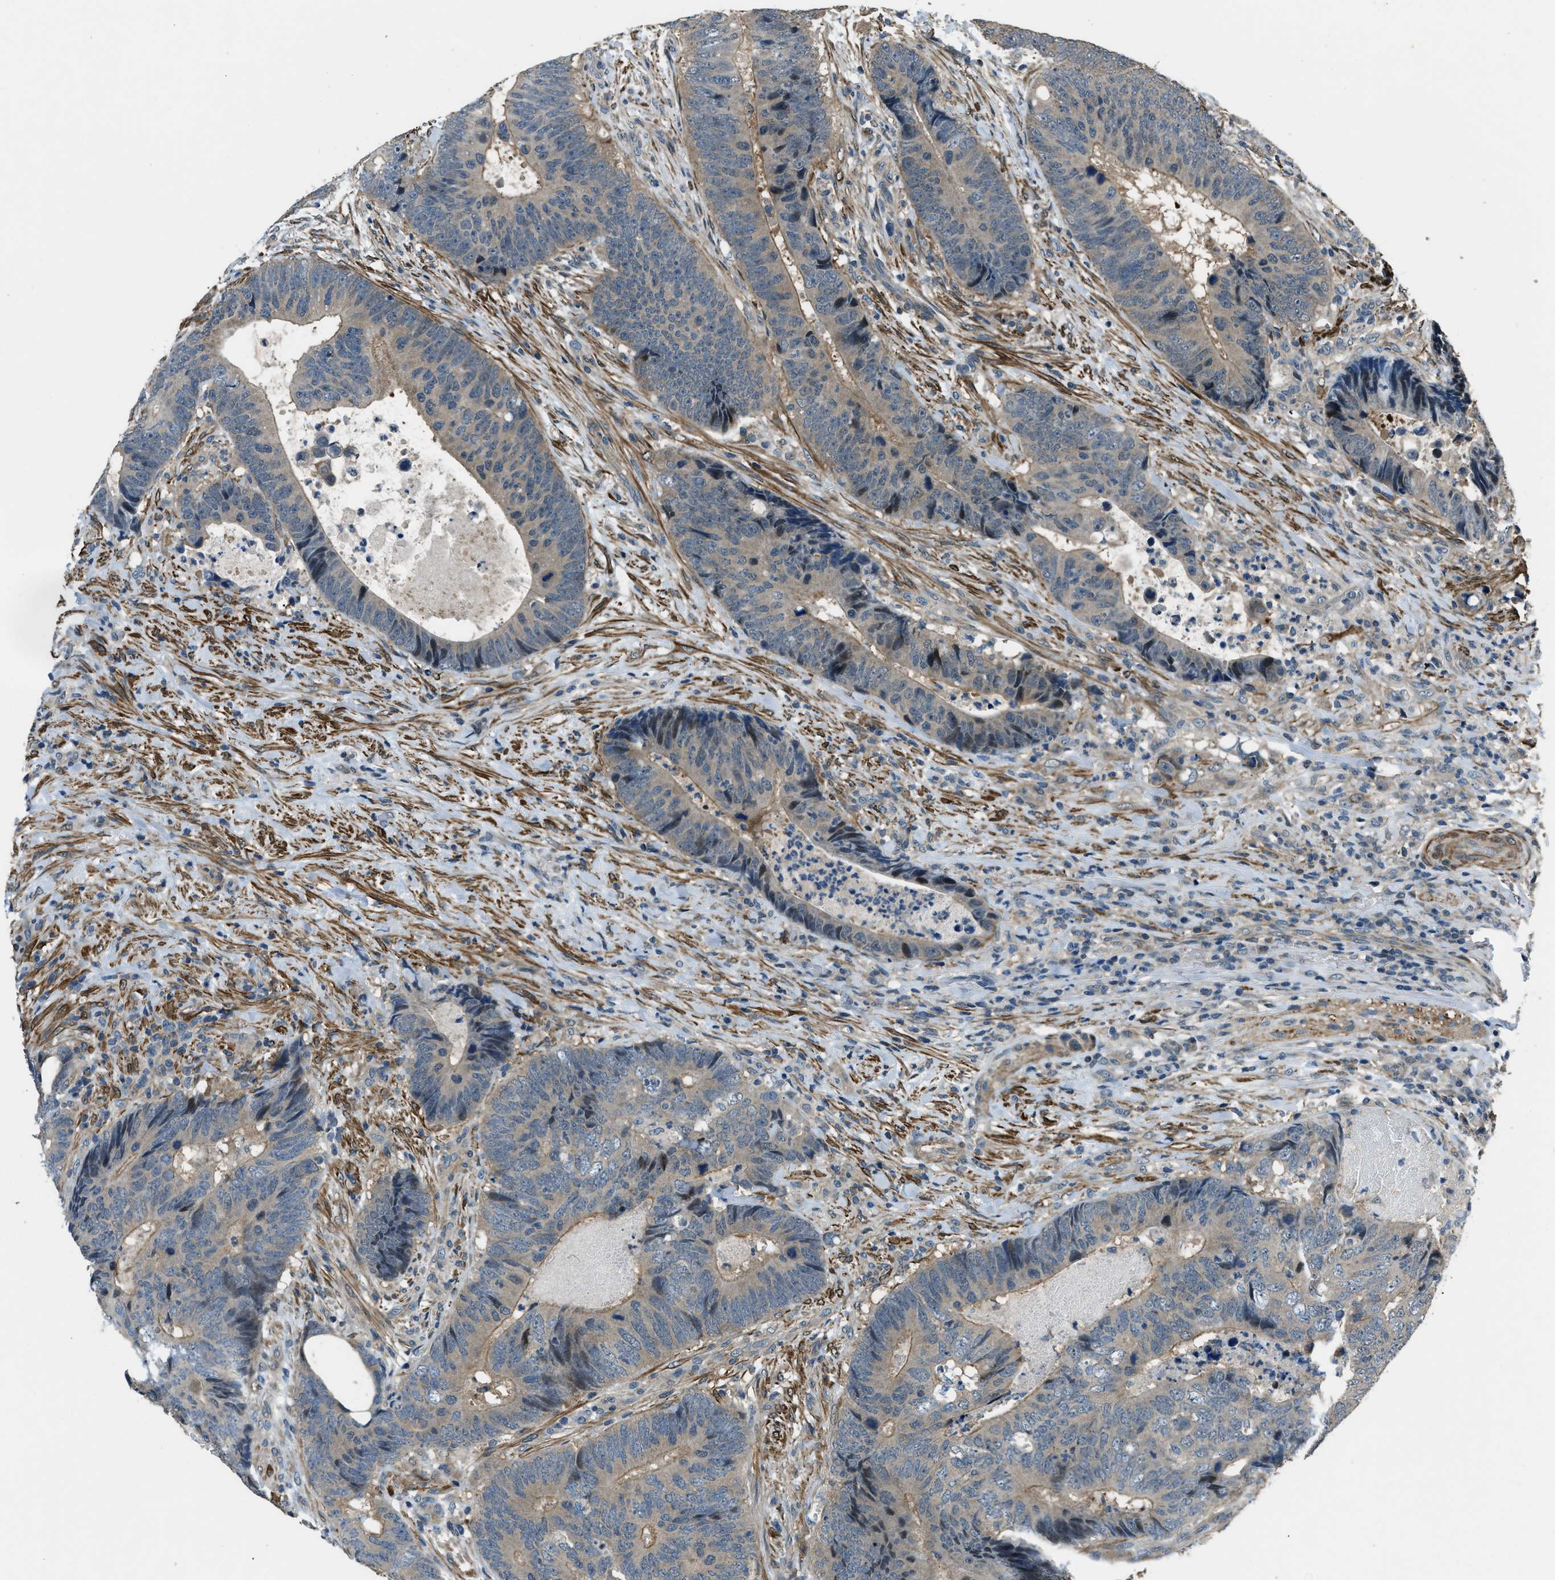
{"staining": {"intensity": "weak", "quantity": ">75%", "location": "cytoplasmic/membranous"}, "tissue": "colorectal cancer", "cell_type": "Tumor cells", "image_type": "cancer", "snomed": [{"axis": "morphology", "description": "Adenocarcinoma, NOS"}, {"axis": "topography", "description": "Colon"}], "caption": "A histopathology image of colorectal adenocarcinoma stained for a protein displays weak cytoplasmic/membranous brown staining in tumor cells. Using DAB (3,3'-diaminobenzidine) (brown) and hematoxylin (blue) stains, captured at high magnification using brightfield microscopy.", "gene": "NUDCD3", "patient": {"sex": "male", "age": 56}}